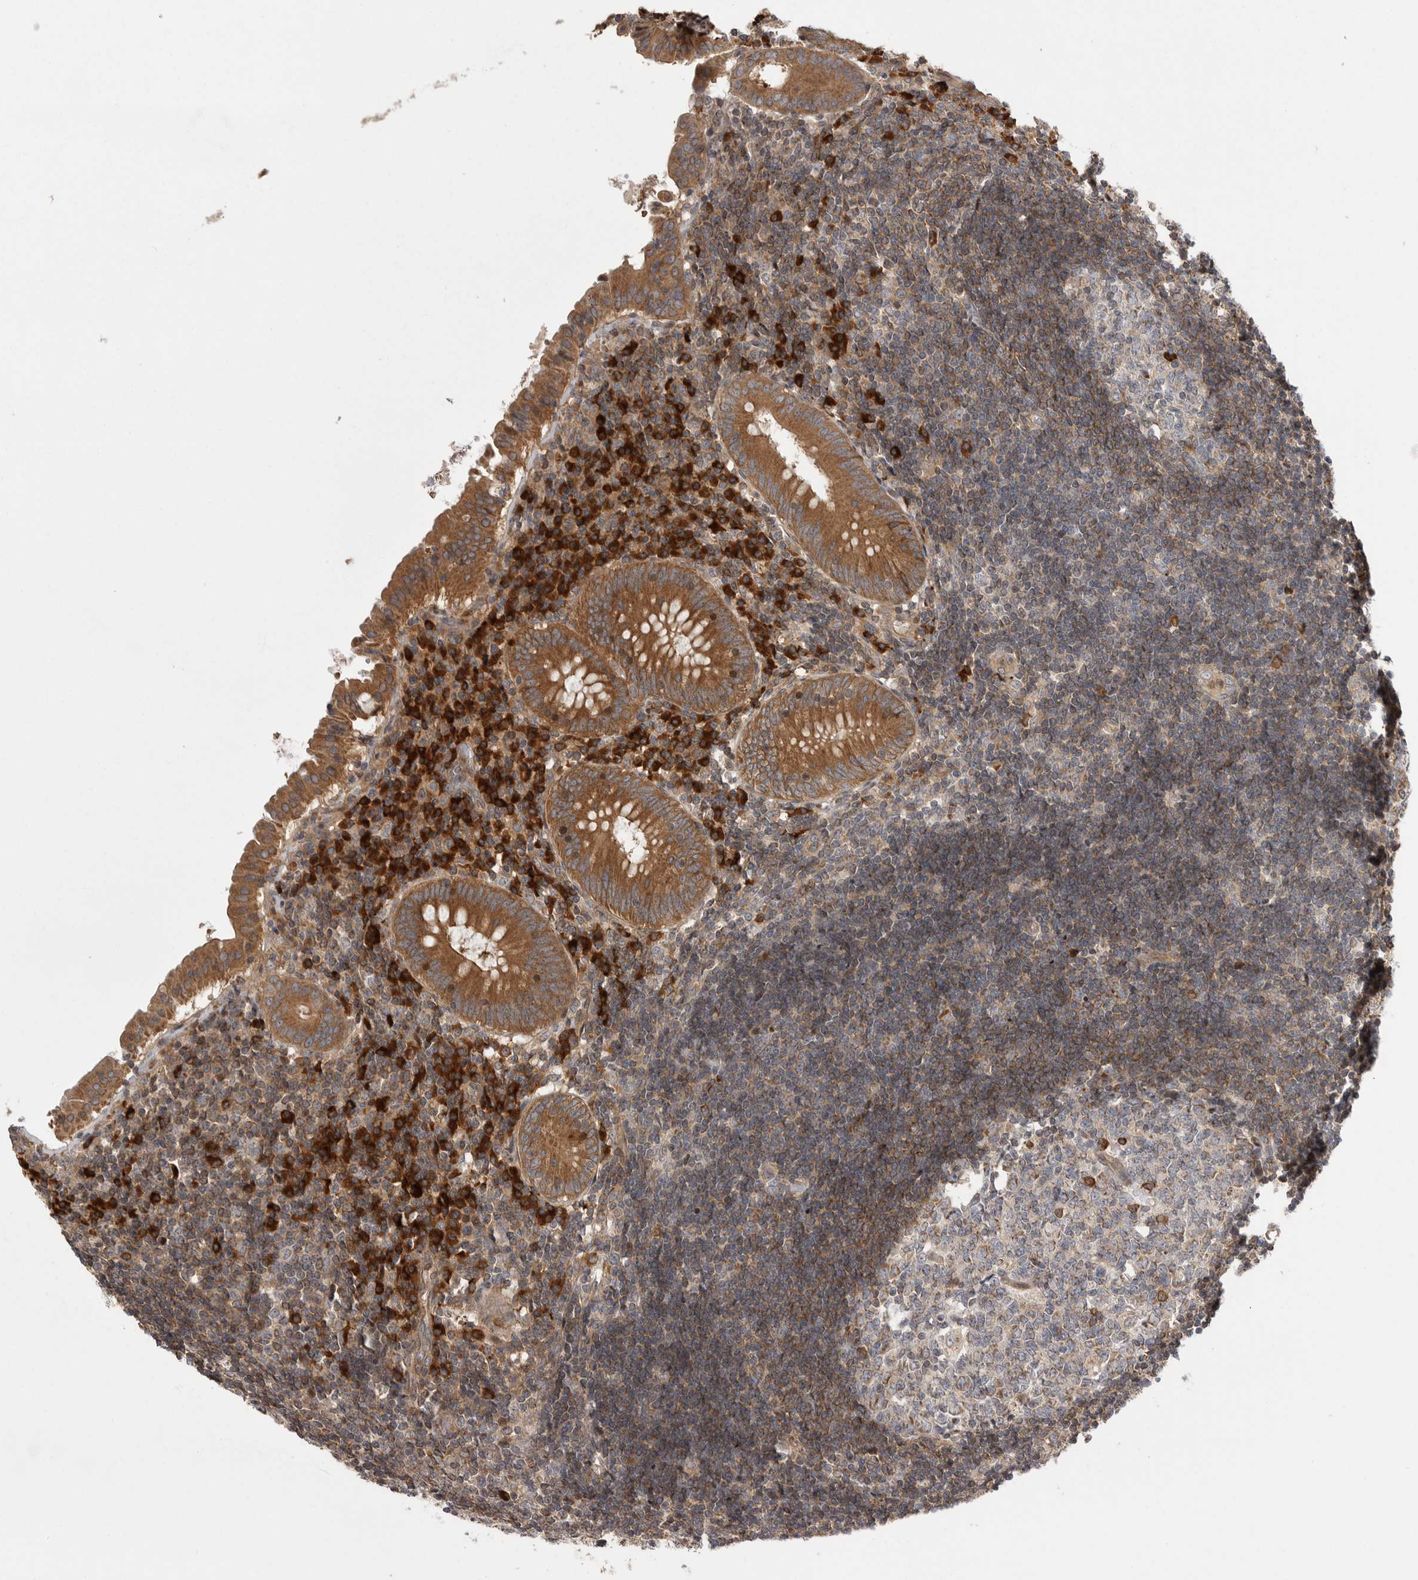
{"staining": {"intensity": "moderate", "quantity": ">75%", "location": "cytoplasmic/membranous"}, "tissue": "appendix", "cell_type": "Glandular cells", "image_type": "normal", "snomed": [{"axis": "morphology", "description": "Normal tissue, NOS"}, {"axis": "topography", "description": "Appendix"}], "caption": "Unremarkable appendix shows moderate cytoplasmic/membranous positivity in about >75% of glandular cells, visualized by immunohistochemistry.", "gene": "OXR1", "patient": {"sex": "female", "age": 54}}